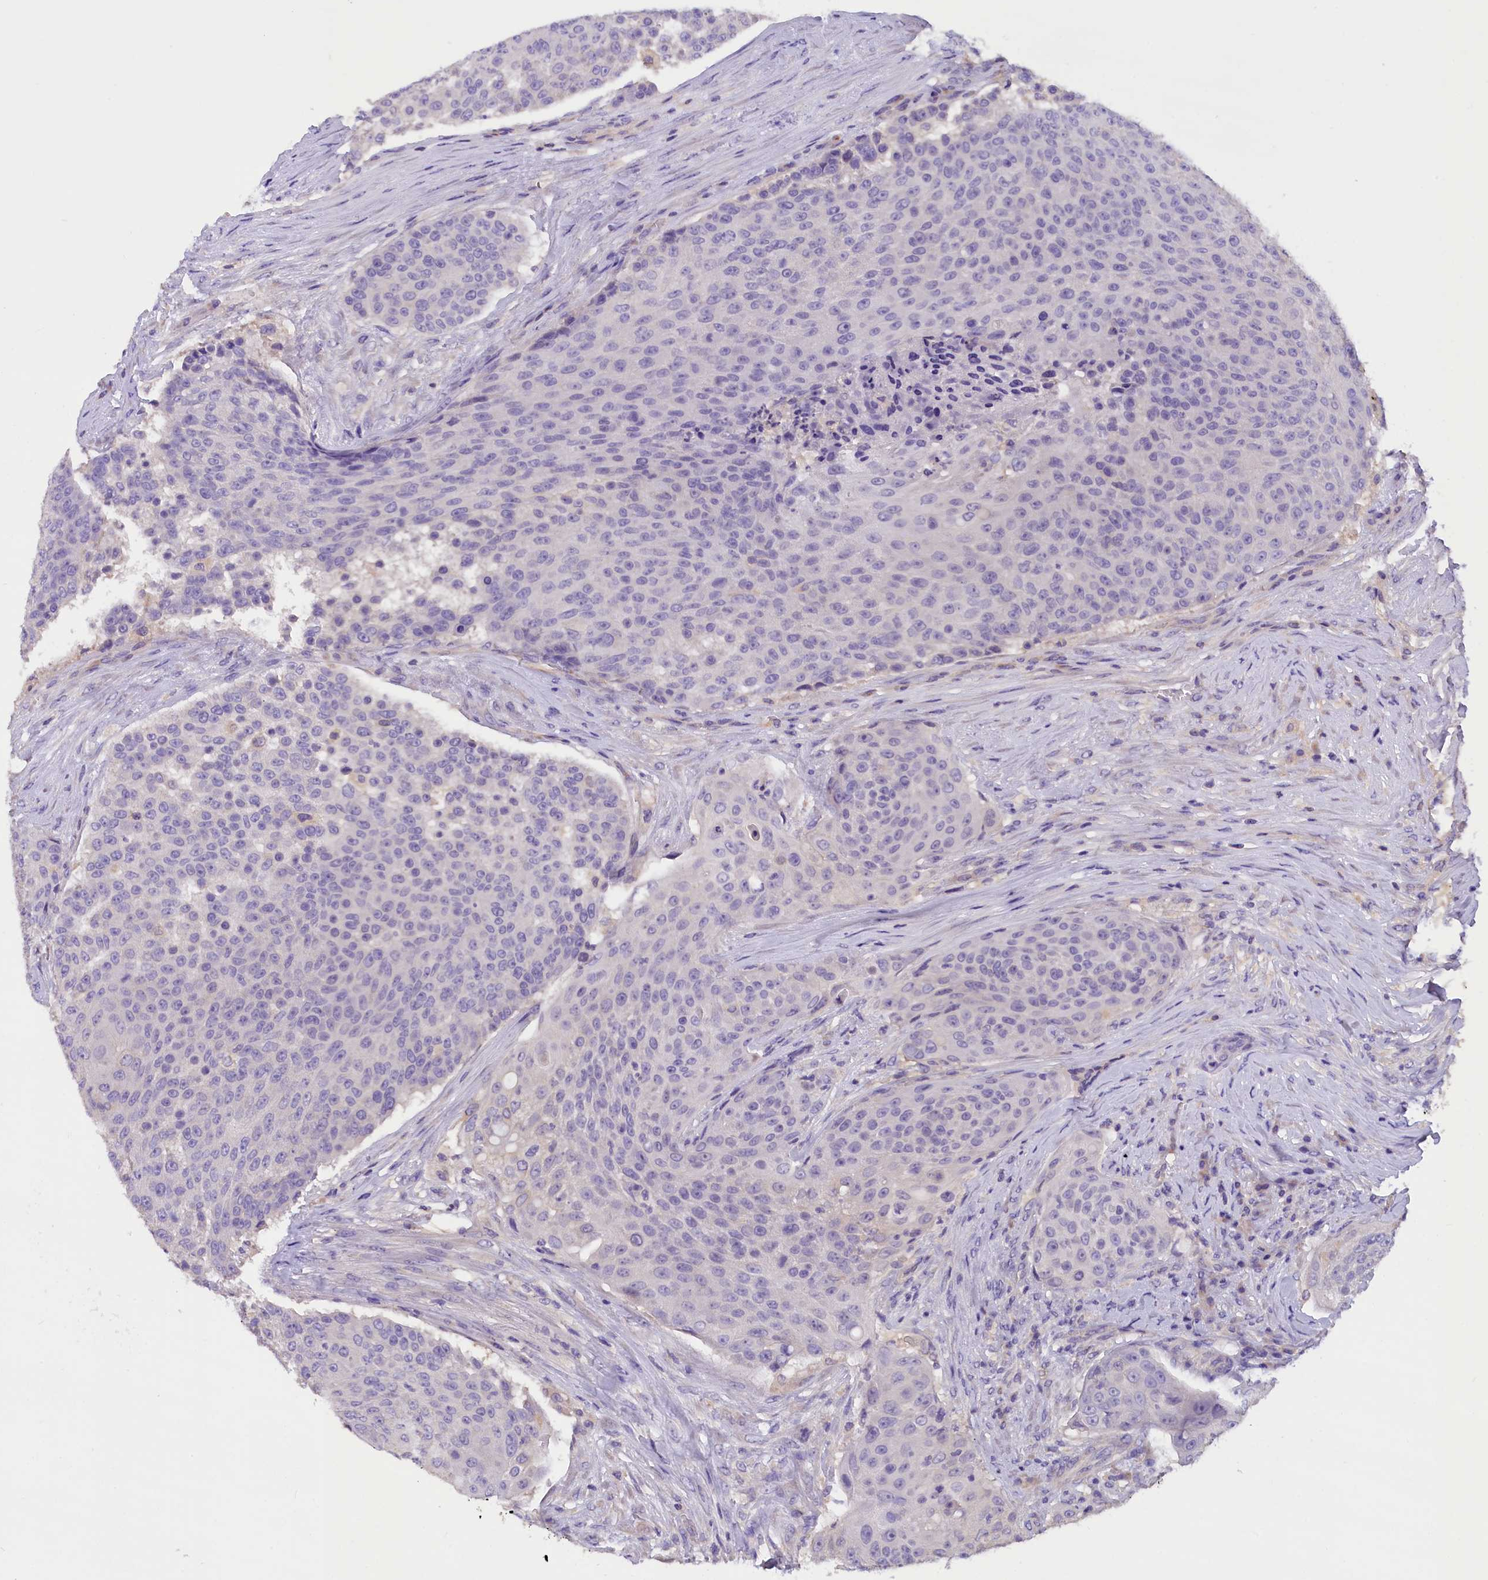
{"staining": {"intensity": "negative", "quantity": "none", "location": "none"}, "tissue": "urothelial cancer", "cell_type": "Tumor cells", "image_type": "cancer", "snomed": [{"axis": "morphology", "description": "Urothelial carcinoma, High grade"}, {"axis": "topography", "description": "Urinary bladder"}], "caption": "IHC photomicrograph of neoplastic tissue: human urothelial carcinoma (high-grade) stained with DAB (3,3'-diaminobenzidine) shows no significant protein staining in tumor cells.", "gene": "AP3B2", "patient": {"sex": "female", "age": 63}}